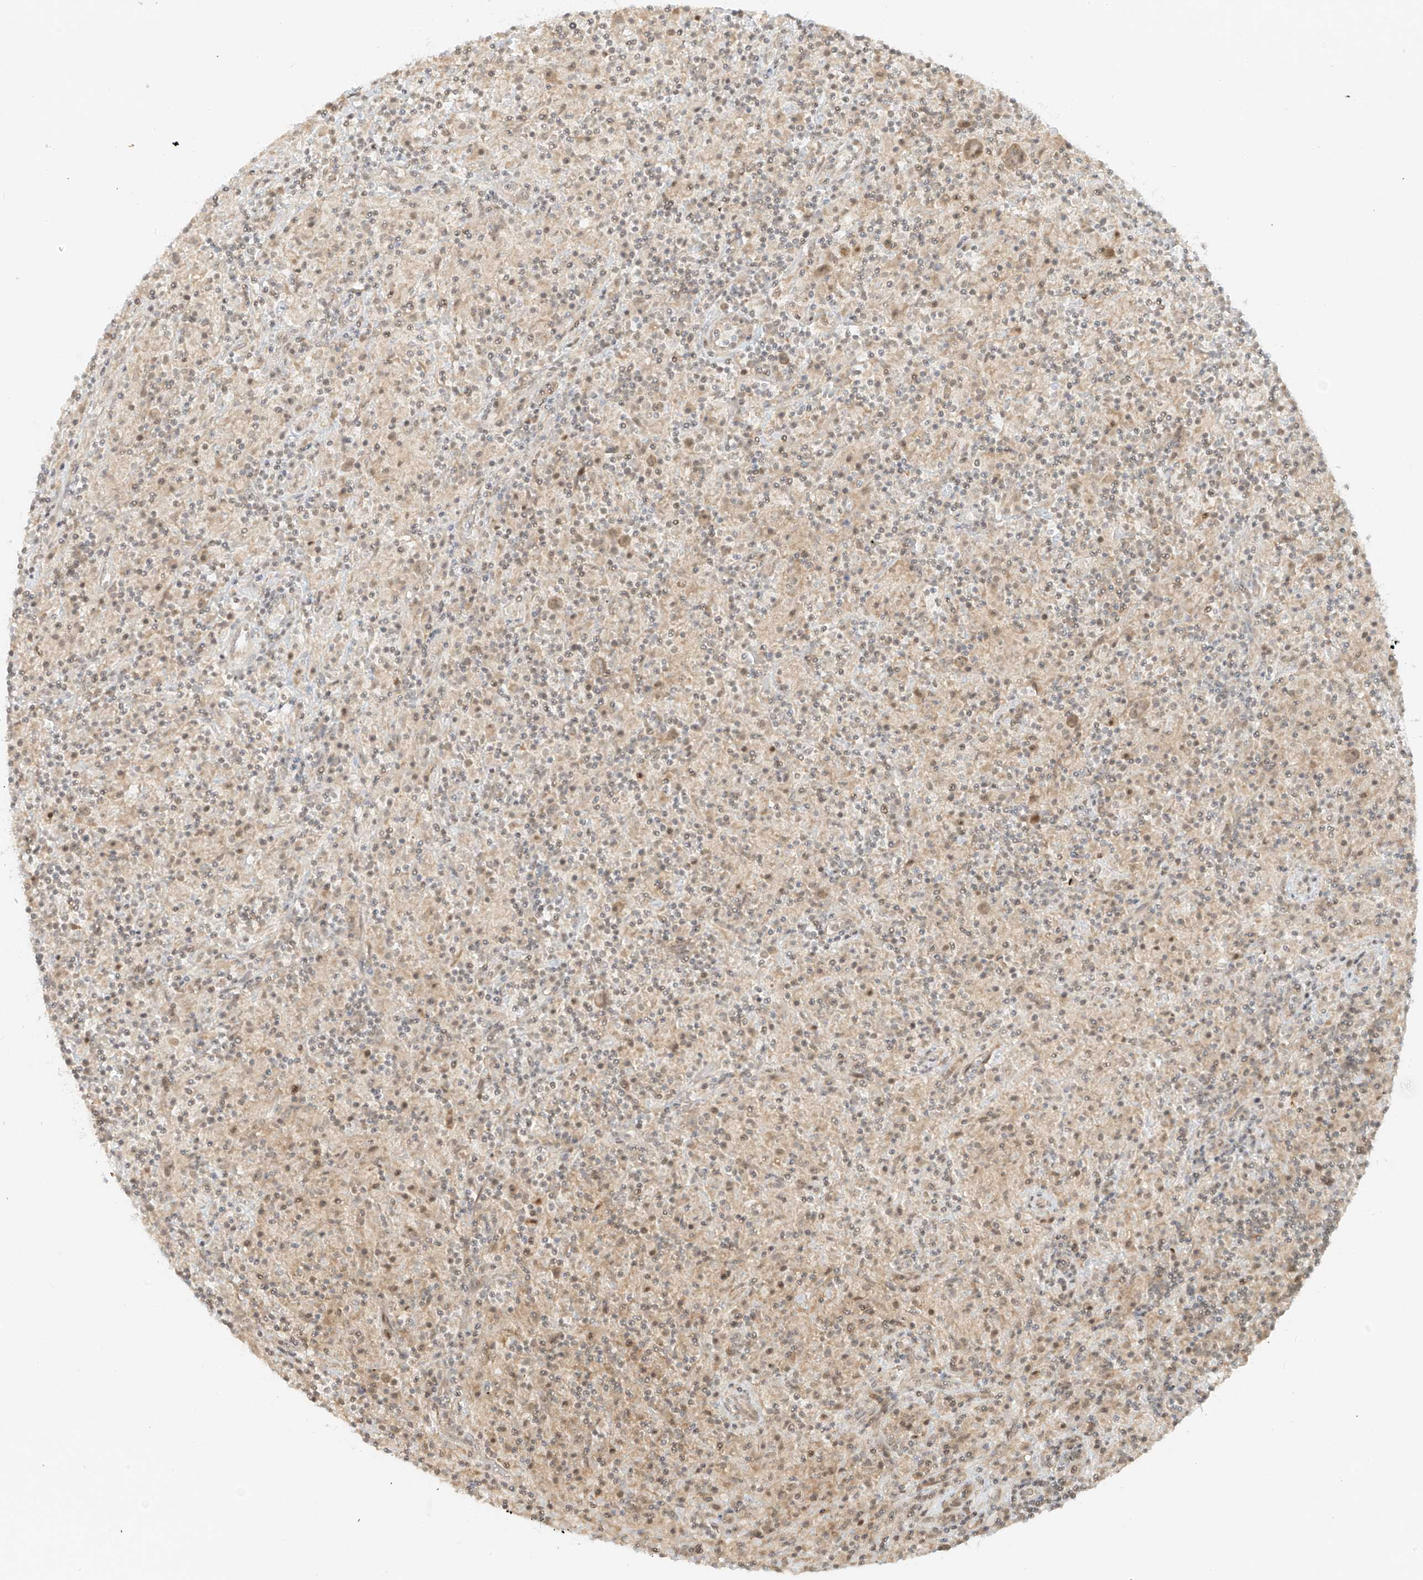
{"staining": {"intensity": "weak", "quantity": "25%-75%", "location": "cytoplasmic/membranous"}, "tissue": "lymphoma", "cell_type": "Tumor cells", "image_type": "cancer", "snomed": [{"axis": "morphology", "description": "Hodgkin's disease, NOS"}, {"axis": "topography", "description": "Lymph node"}], "caption": "Hodgkin's disease stained for a protein shows weak cytoplasmic/membranous positivity in tumor cells.", "gene": "MIPEP", "patient": {"sex": "male", "age": 70}}